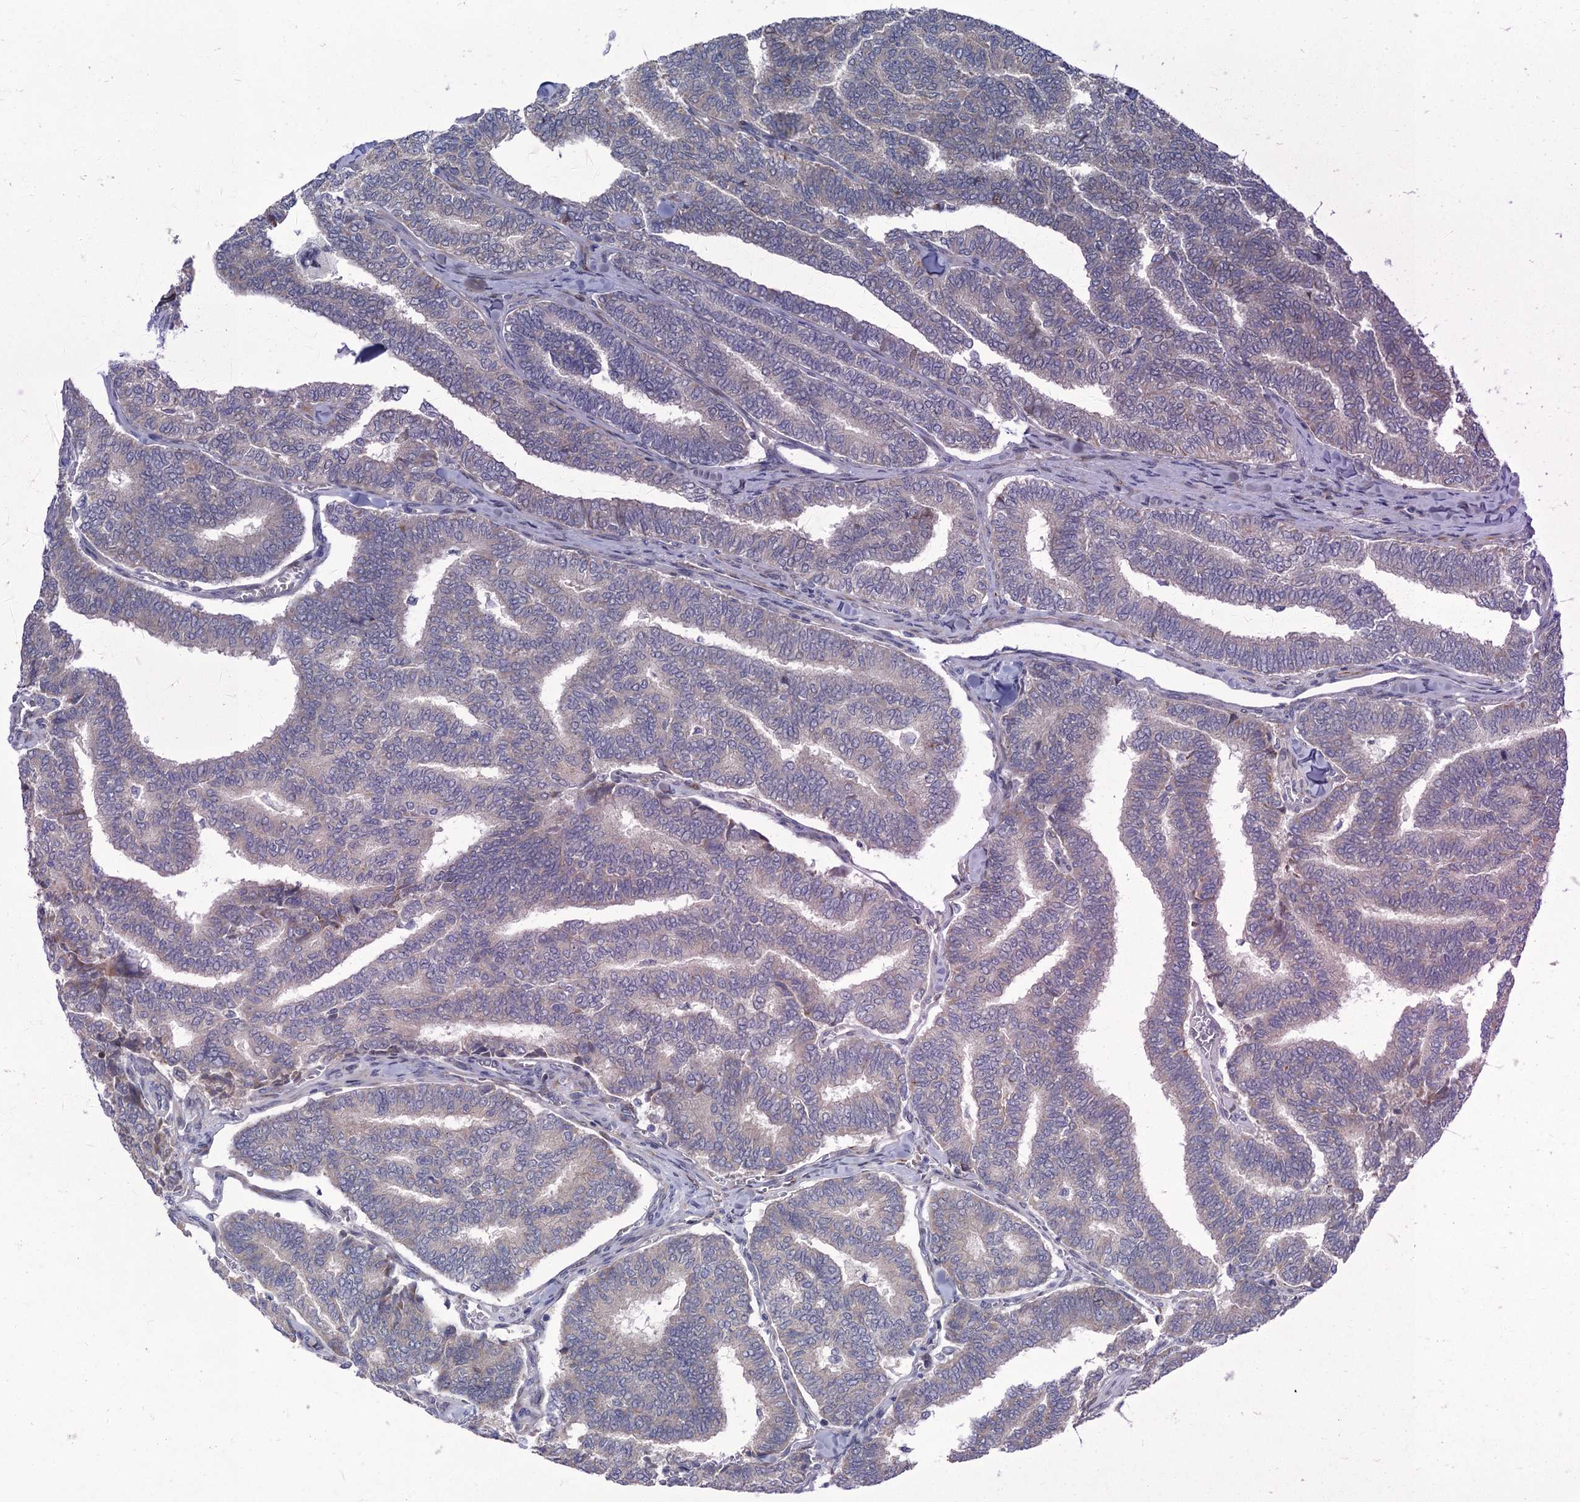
{"staining": {"intensity": "negative", "quantity": "none", "location": "none"}, "tissue": "thyroid cancer", "cell_type": "Tumor cells", "image_type": "cancer", "snomed": [{"axis": "morphology", "description": "Papillary adenocarcinoma, NOS"}, {"axis": "topography", "description": "Thyroid gland"}], "caption": "Immunohistochemical staining of human thyroid cancer exhibits no significant positivity in tumor cells. The staining is performed using DAB (3,3'-diaminobenzidine) brown chromogen with nuclei counter-stained in using hematoxylin.", "gene": "QPCTL", "patient": {"sex": "female", "age": 35}}